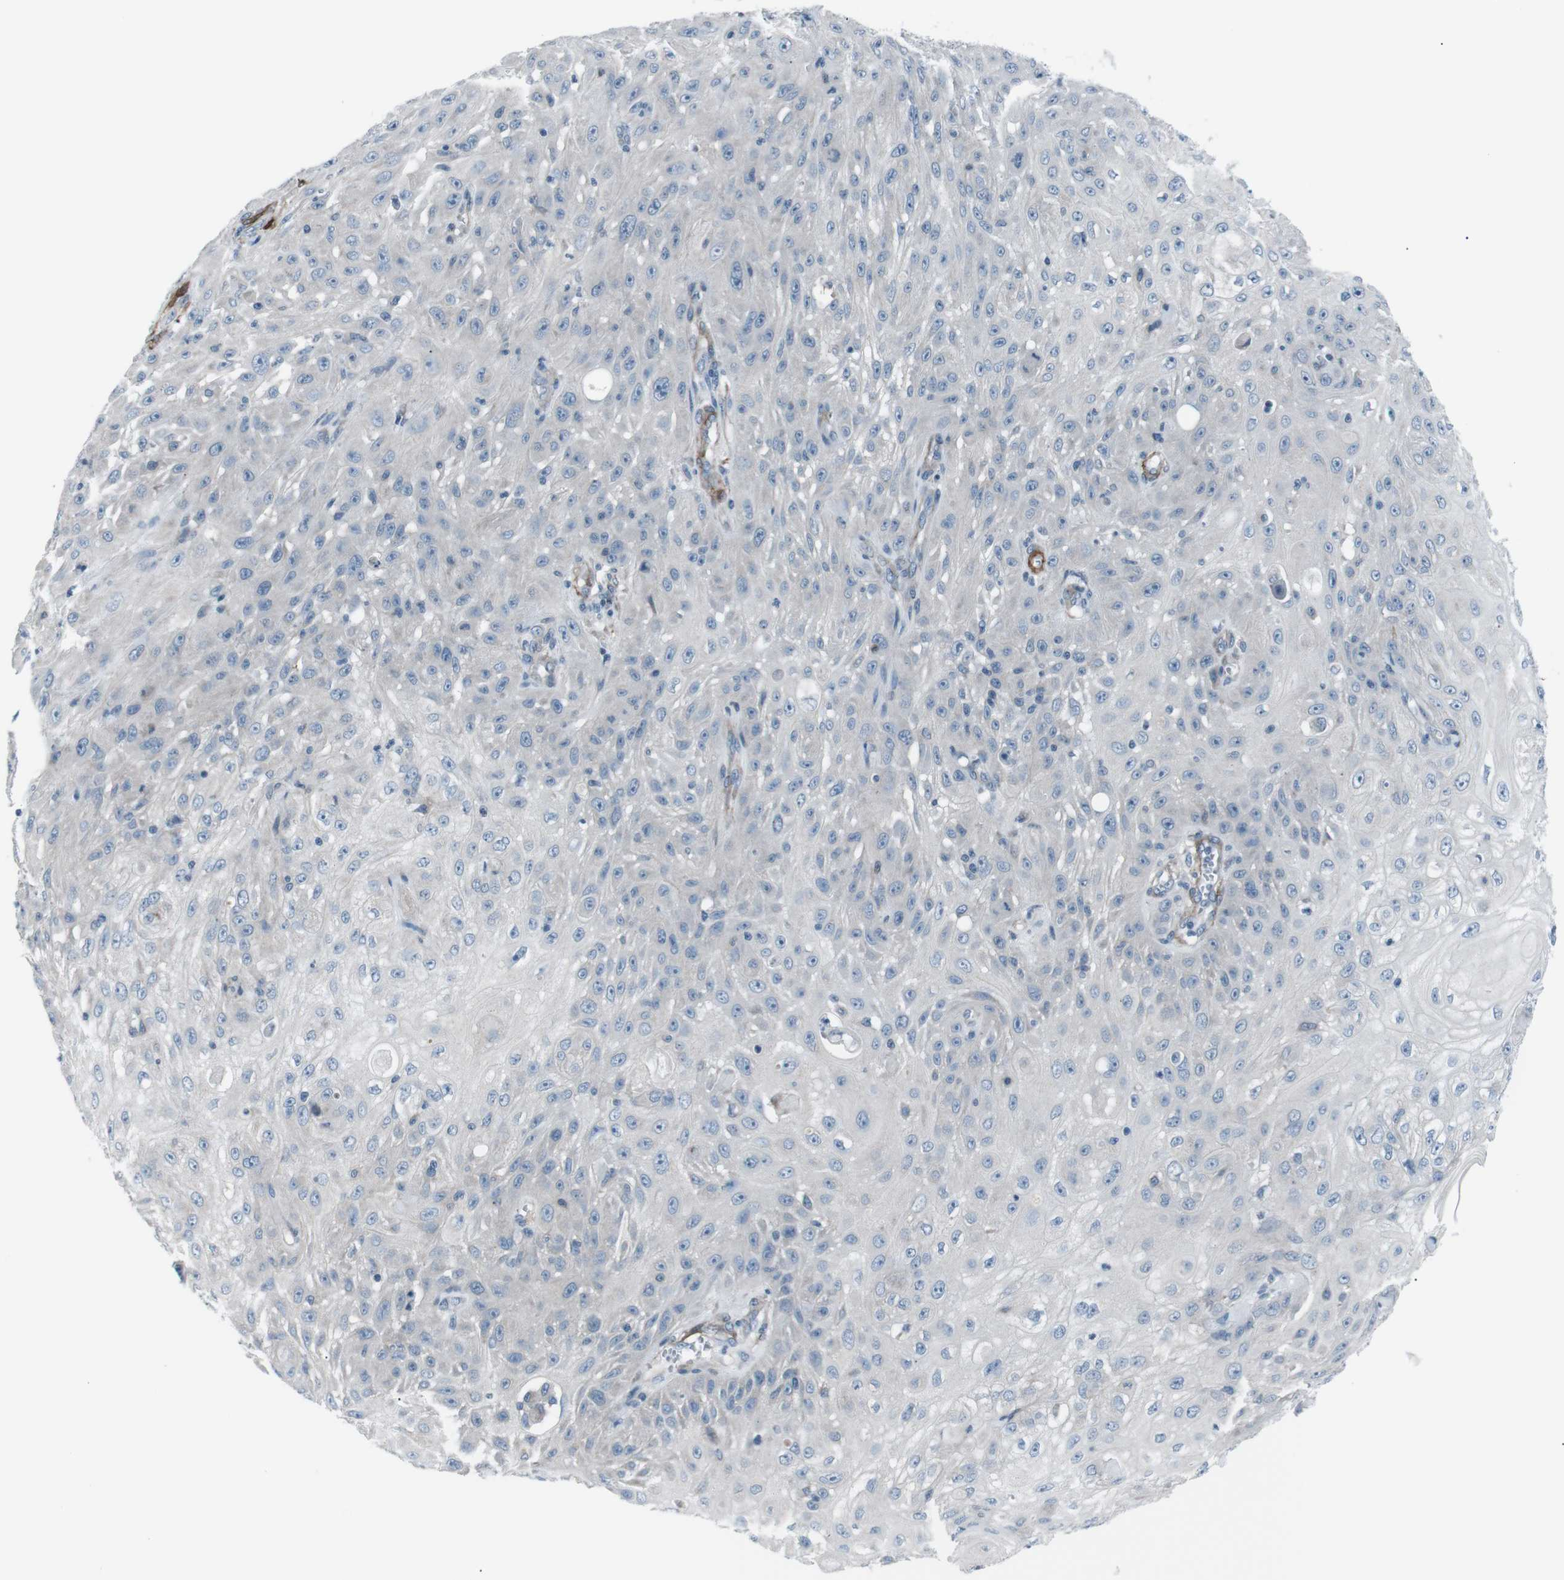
{"staining": {"intensity": "negative", "quantity": "none", "location": "none"}, "tissue": "skin cancer", "cell_type": "Tumor cells", "image_type": "cancer", "snomed": [{"axis": "morphology", "description": "Squamous cell carcinoma, NOS"}, {"axis": "topography", "description": "Skin"}], "caption": "Skin cancer (squamous cell carcinoma) was stained to show a protein in brown. There is no significant staining in tumor cells.", "gene": "PDLIM5", "patient": {"sex": "male", "age": 75}}